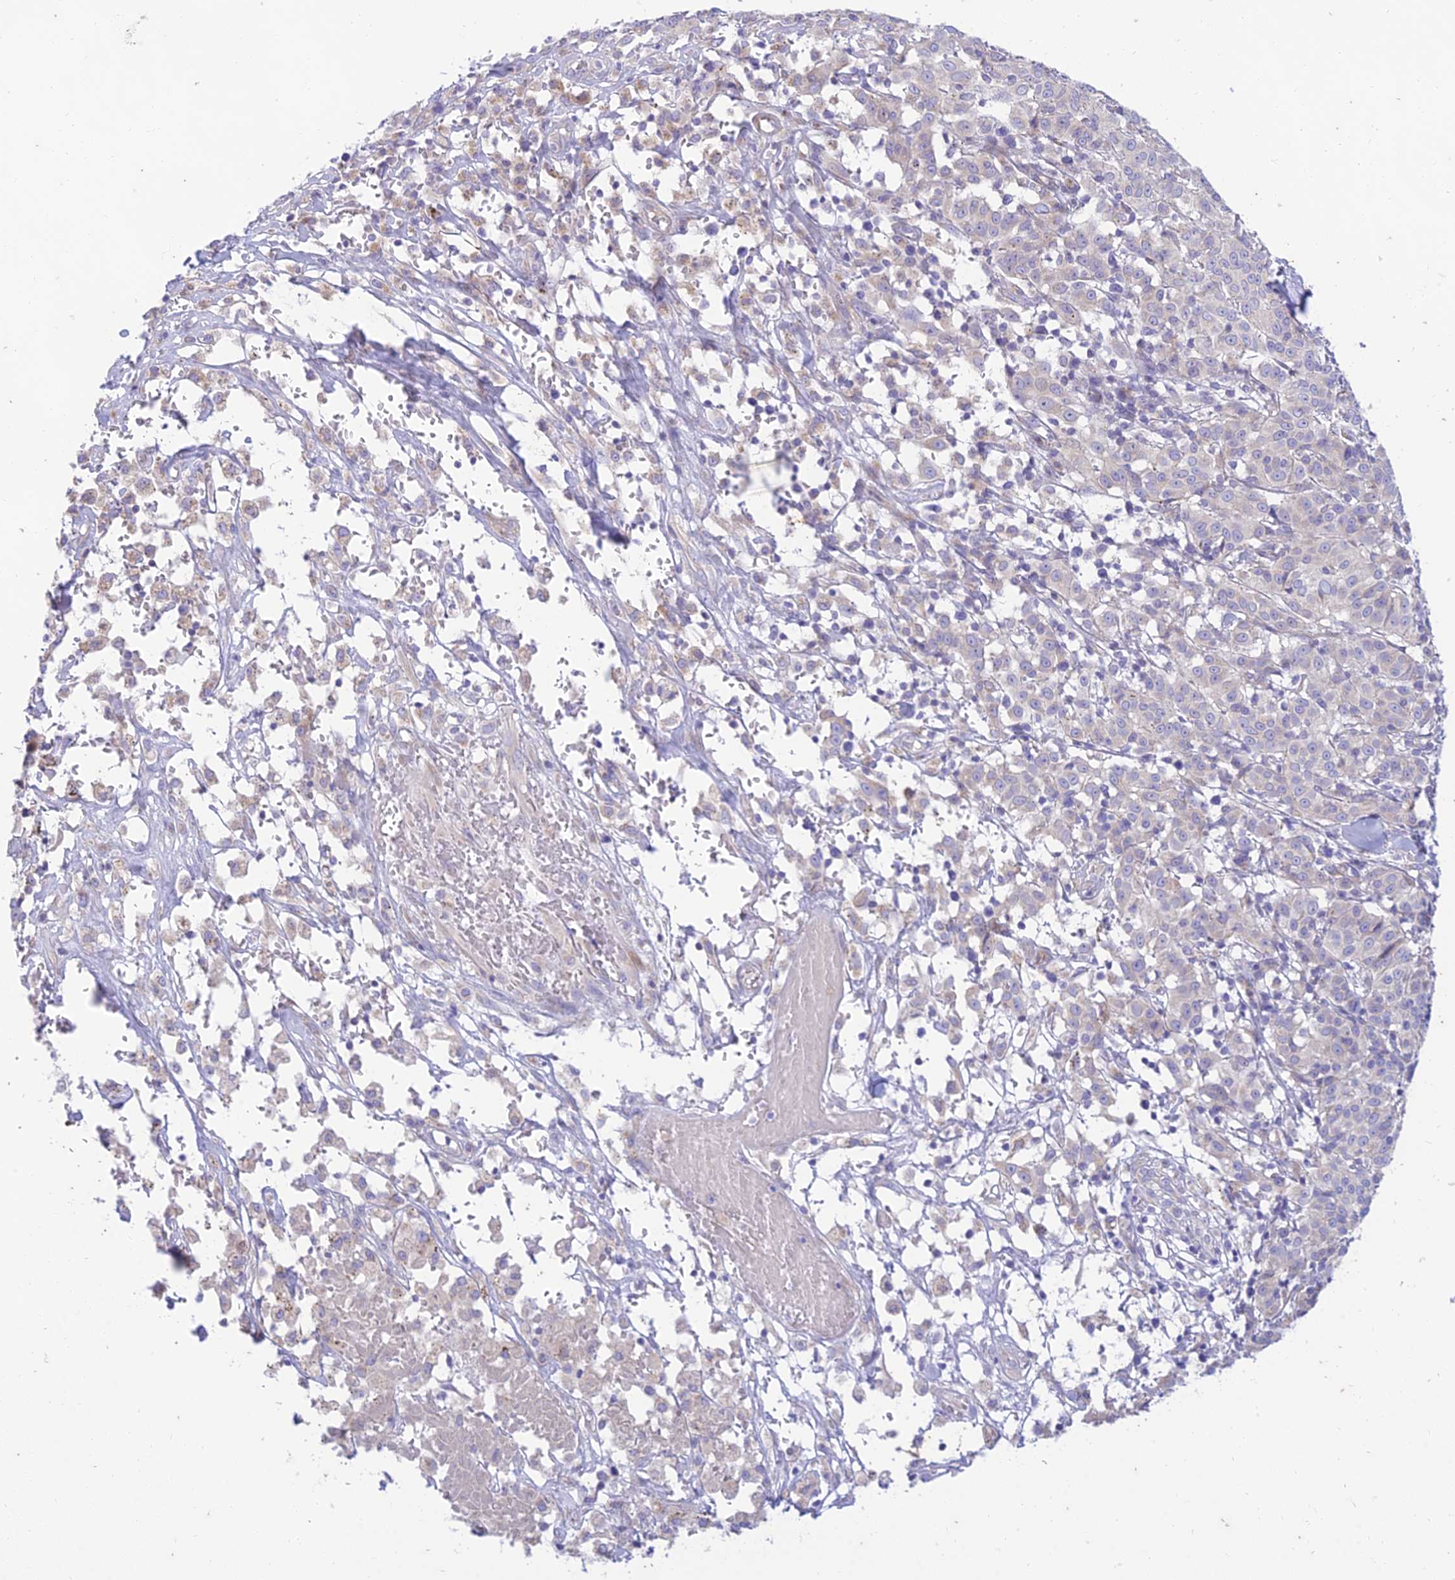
{"staining": {"intensity": "negative", "quantity": "none", "location": "none"}, "tissue": "melanoma", "cell_type": "Tumor cells", "image_type": "cancer", "snomed": [{"axis": "morphology", "description": "Malignant melanoma, NOS"}, {"axis": "topography", "description": "Skin"}], "caption": "Micrograph shows no significant protein expression in tumor cells of malignant melanoma.", "gene": "PTCD2", "patient": {"sex": "female", "age": 72}}